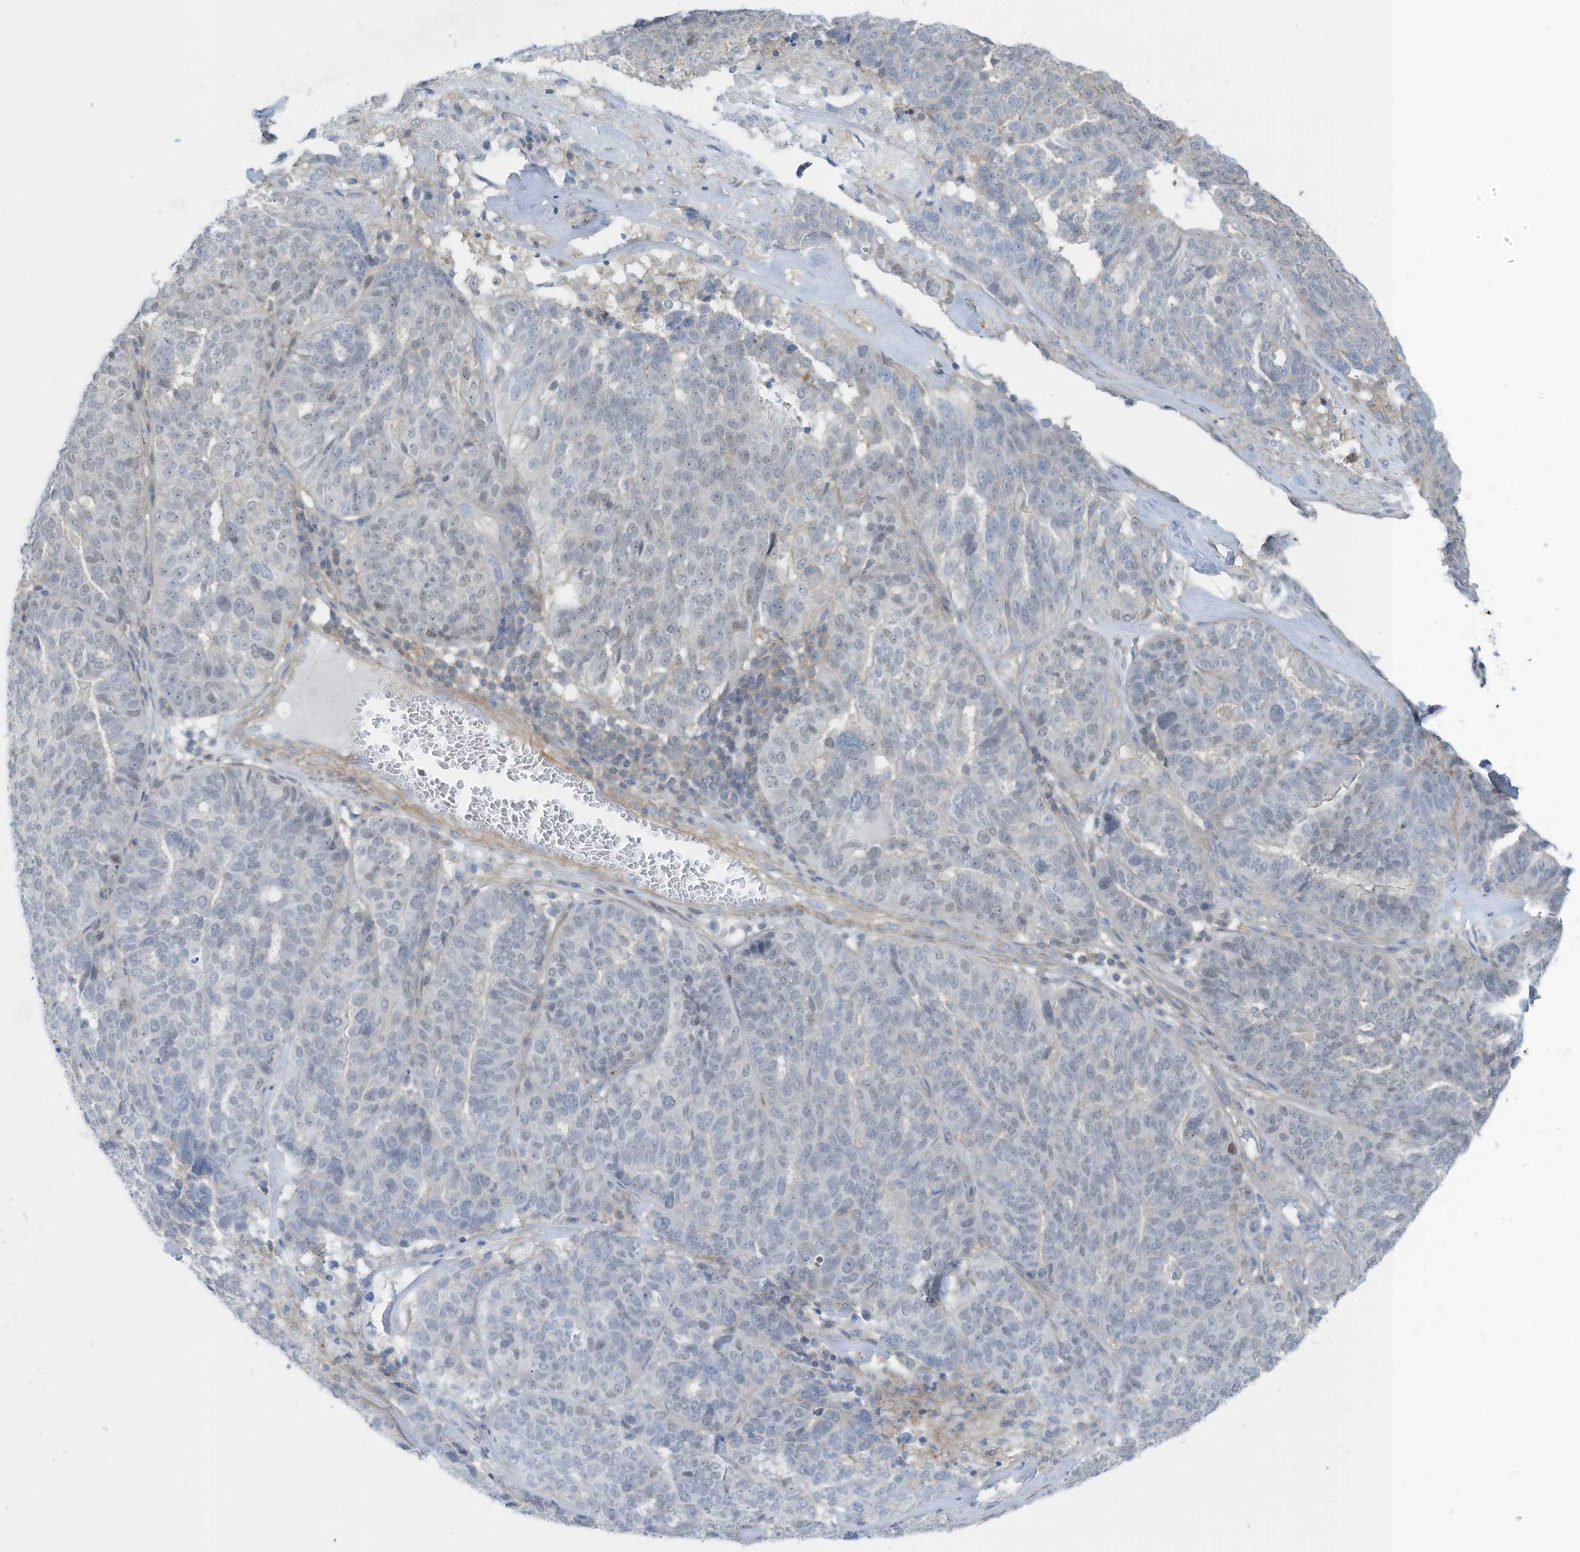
{"staining": {"intensity": "negative", "quantity": "none", "location": "none"}, "tissue": "ovarian cancer", "cell_type": "Tumor cells", "image_type": "cancer", "snomed": [{"axis": "morphology", "description": "Cystadenocarcinoma, serous, NOS"}, {"axis": "topography", "description": "Ovary"}], "caption": "Serous cystadenocarcinoma (ovarian) stained for a protein using immunohistochemistry reveals no expression tumor cells.", "gene": "ZNF846", "patient": {"sex": "female", "age": 59}}